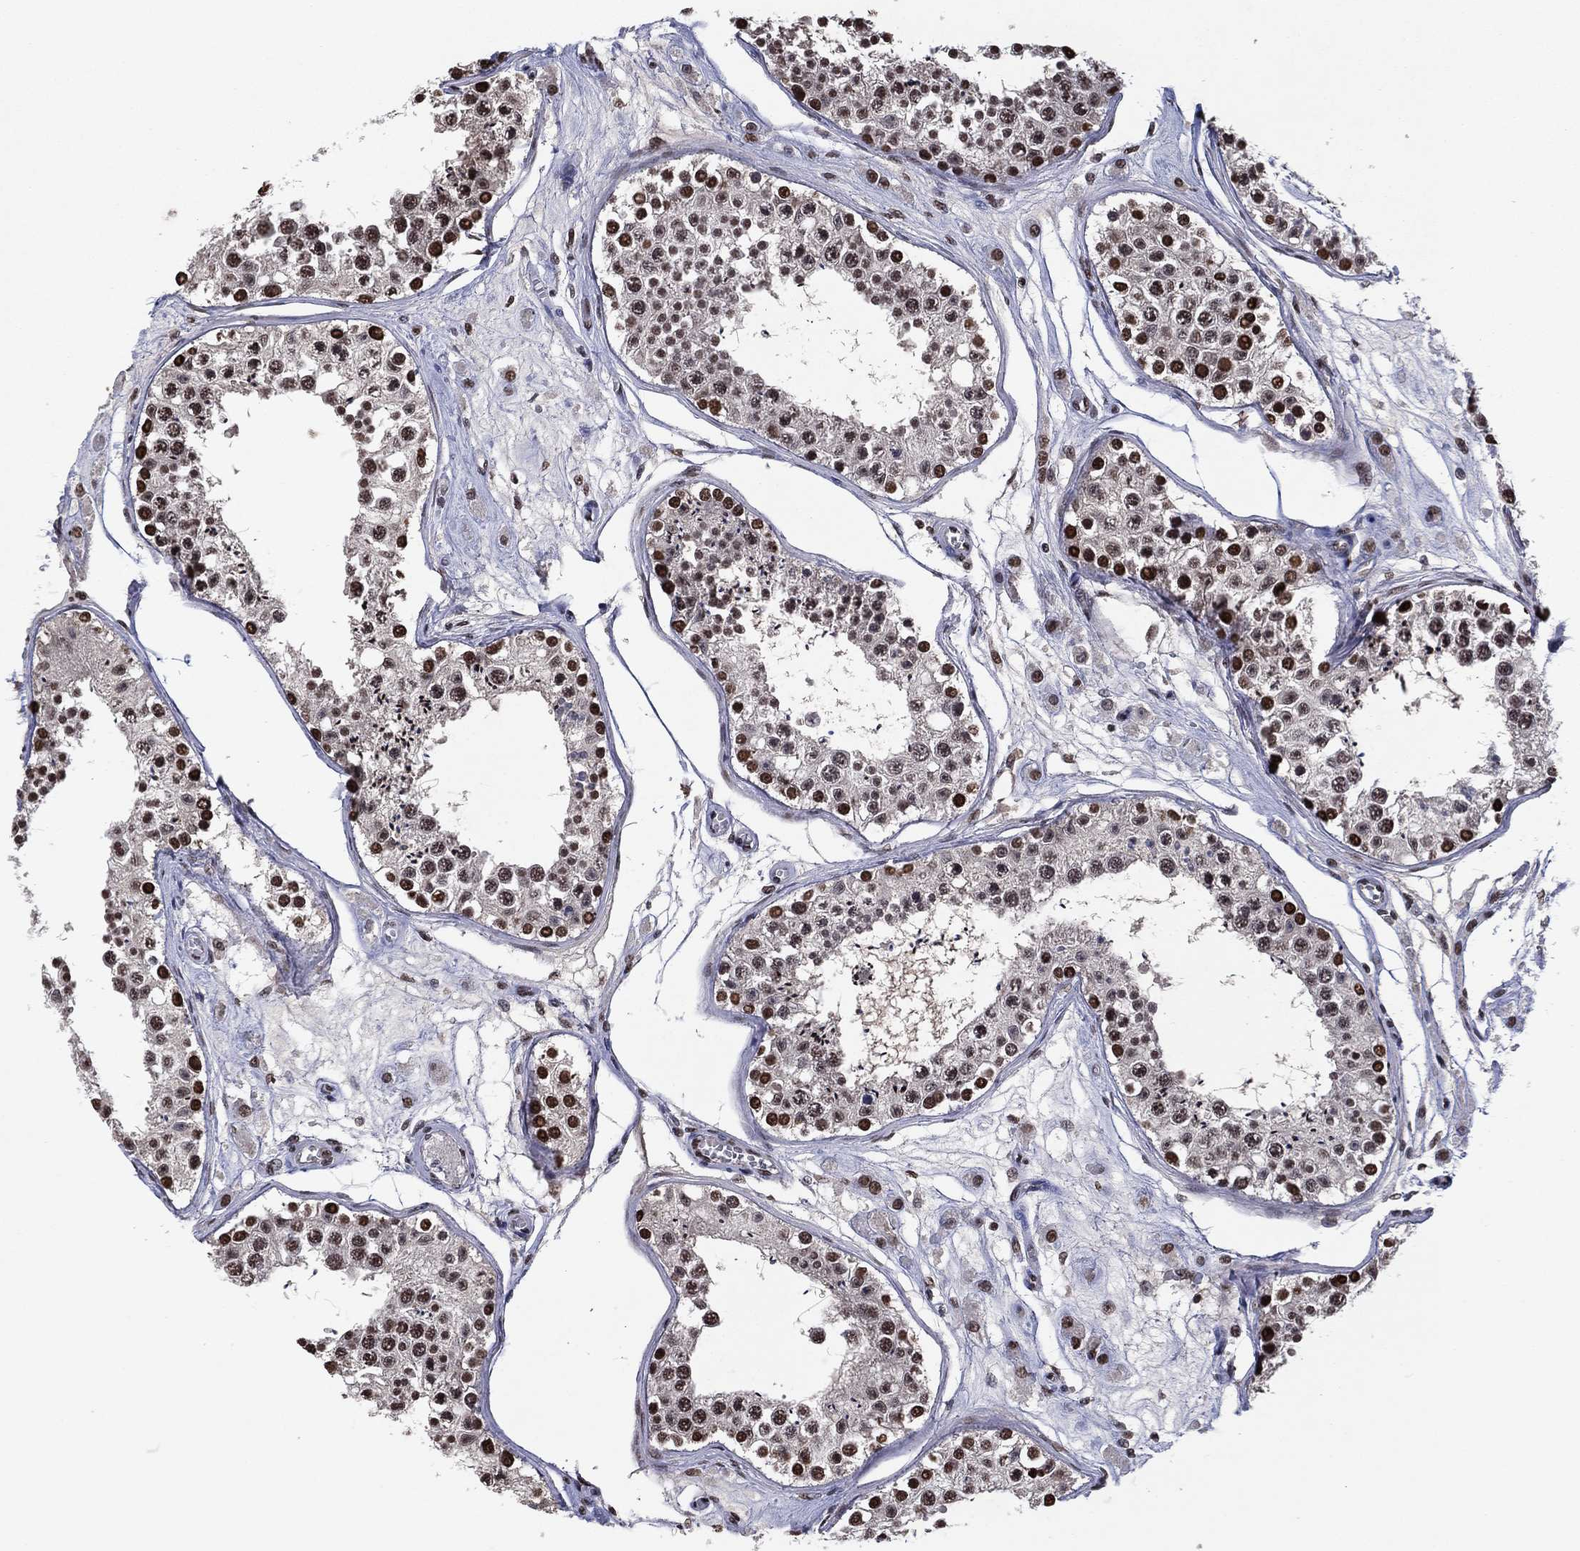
{"staining": {"intensity": "strong", "quantity": "<25%", "location": "nuclear"}, "tissue": "testis", "cell_type": "Cells in seminiferous ducts", "image_type": "normal", "snomed": [{"axis": "morphology", "description": "Normal tissue, NOS"}, {"axis": "topography", "description": "Testis"}], "caption": "IHC photomicrograph of normal testis stained for a protein (brown), which displays medium levels of strong nuclear staining in about <25% of cells in seminiferous ducts.", "gene": "ZBTB42", "patient": {"sex": "male", "age": 25}}